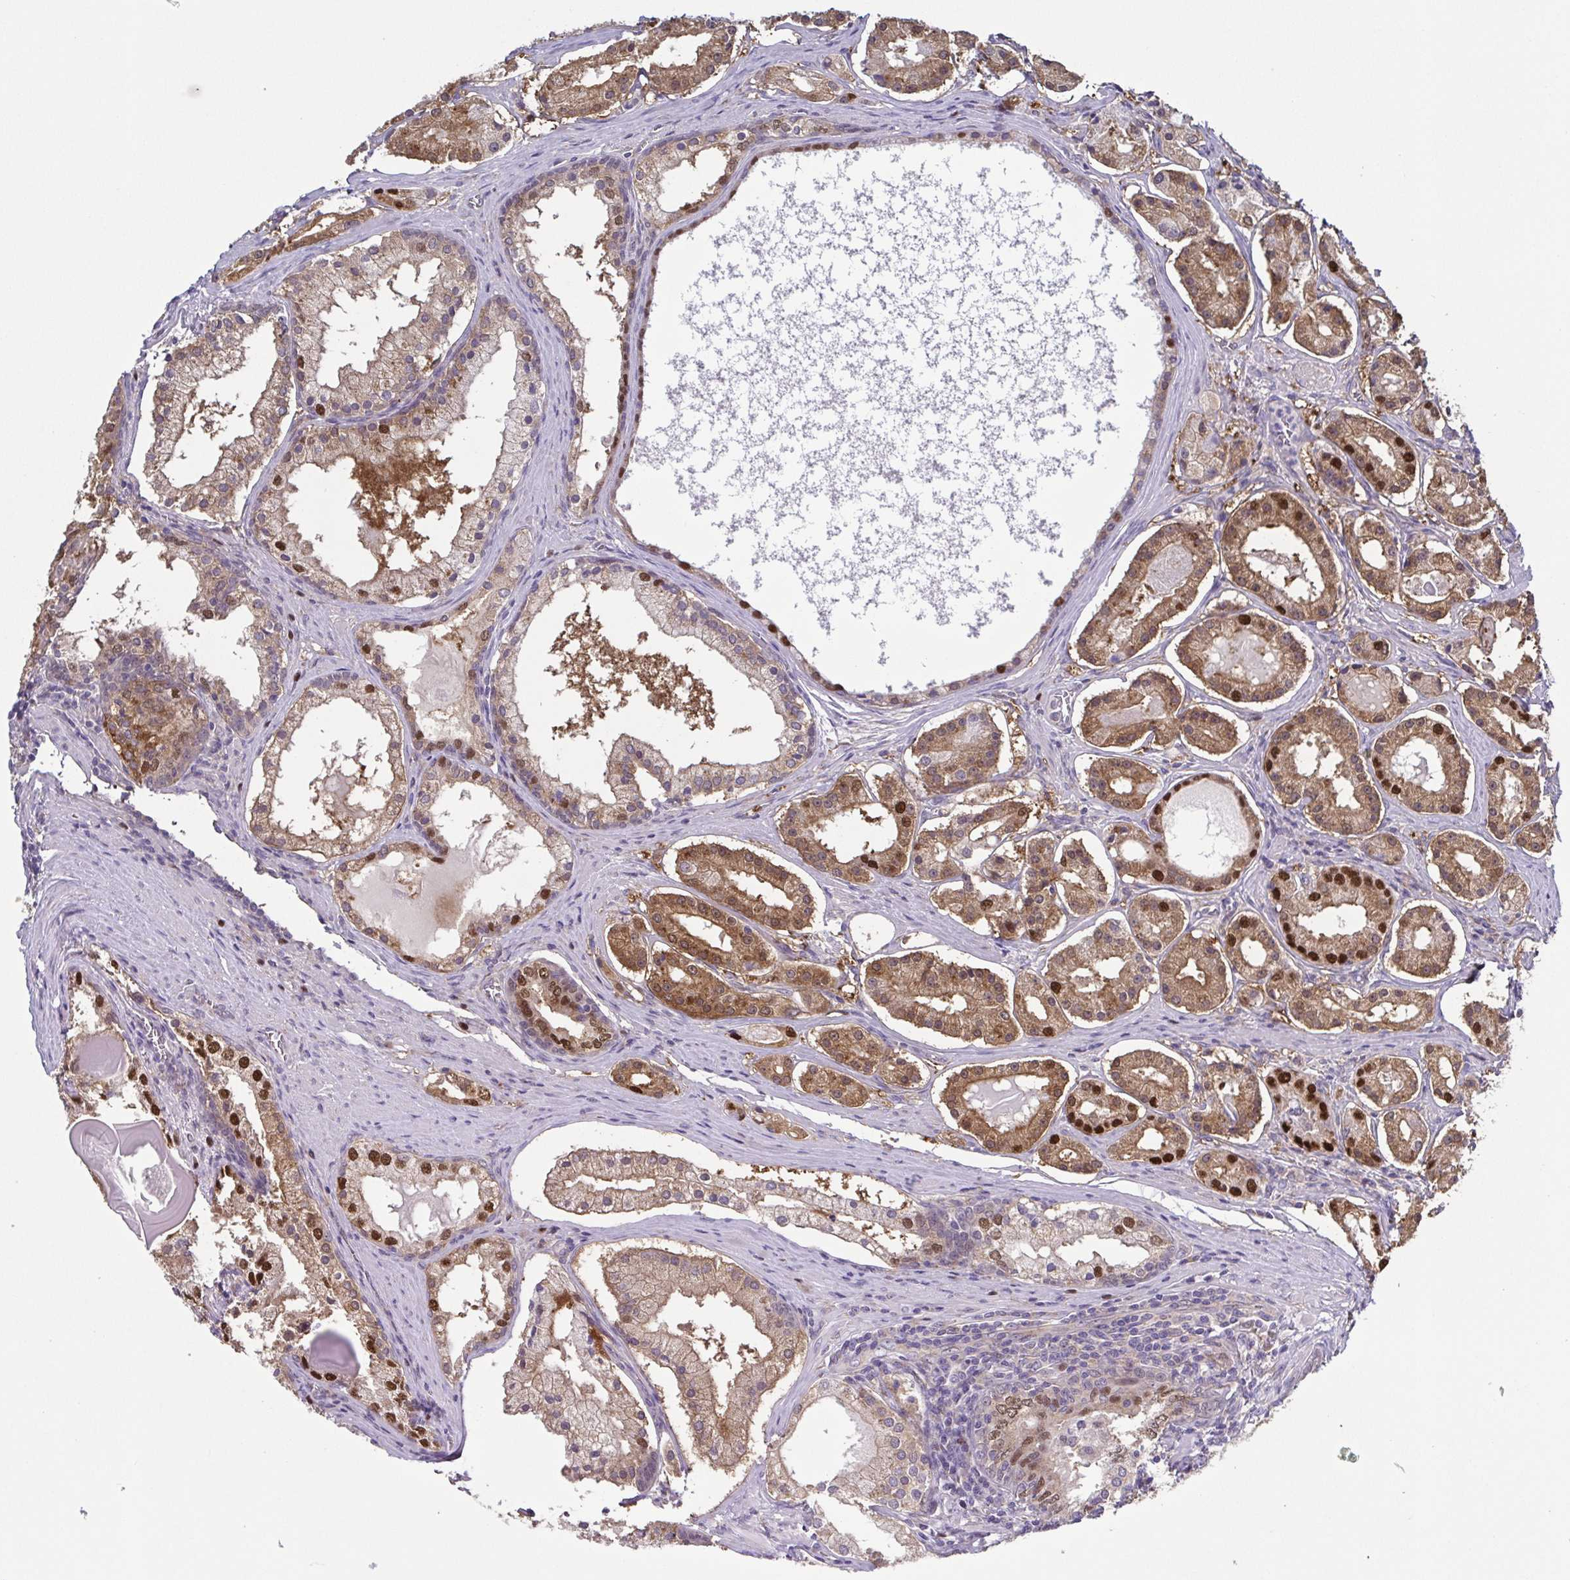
{"staining": {"intensity": "moderate", "quantity": ">75%", "location": "cytoplasmic/membranous,nuclear"}, "tissue": "prostate cancer", "cell_type": "Tumor cells", "image_type": "cancer", "snomed": [{"axis": "morphology", "description": "Adenocarcinoma, Low grade"}, {"axis": "topography", "description": "Prostate"}], "caption": "Protein staining by immunohistochemistry shows moderate cytoplasmic/membranous and nuclear expression in about >75% of tumor cells in adenocarcinoma (low-grade) (prostate).", "gene": "UBE2Q1", "patient": {"sex": "male", "age": 57}}